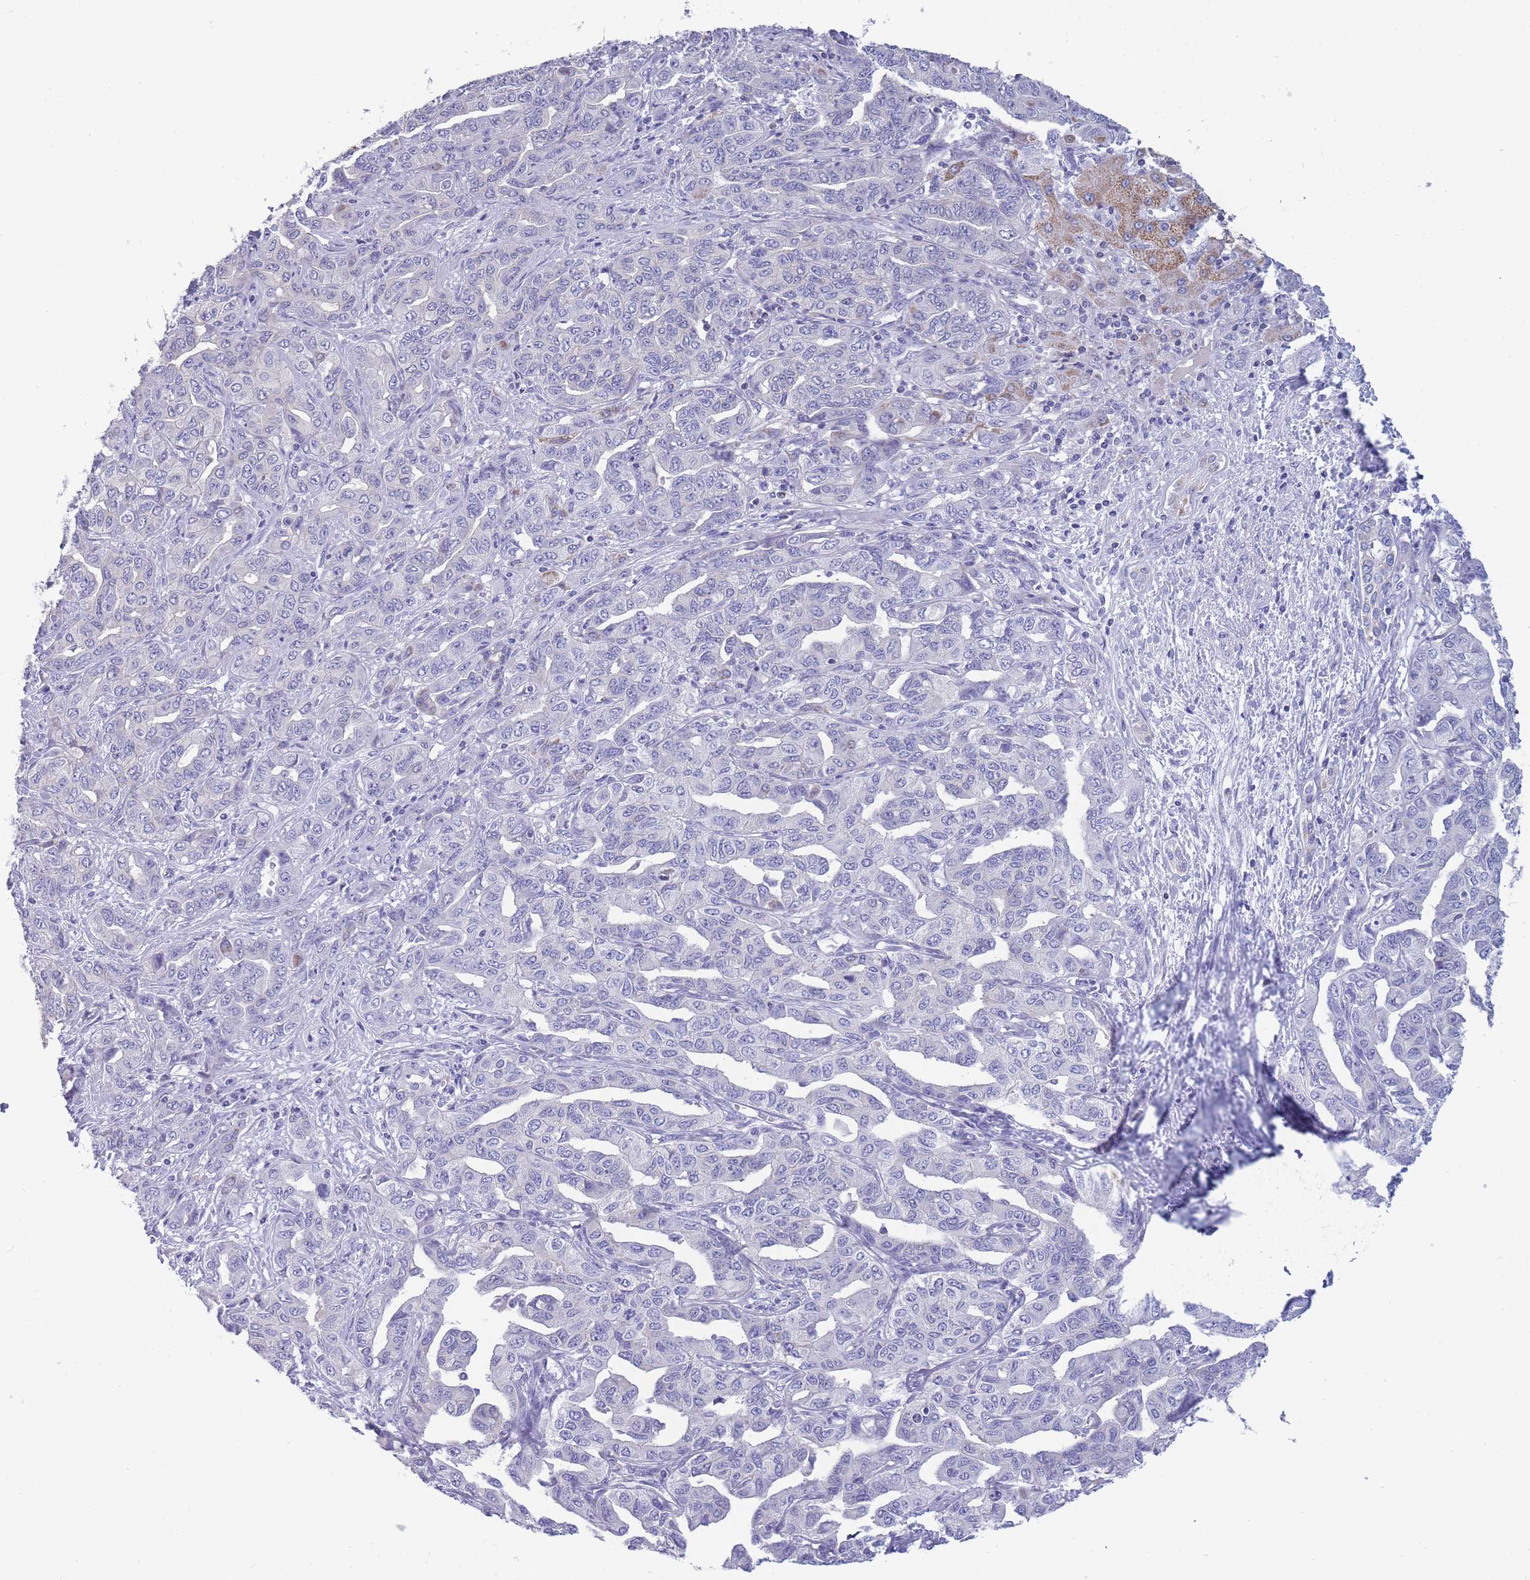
{"staining": {"intensity": "negative", "quantity": "none", "location": "none"}, "tissue": "liver cancer", "cell_type": "Tumor cells", "image_type": "cancer", "snomed": [{"axis": "morphology", "description": "Cholangiocarcinoma"}, {"axis": "topography", "description": "Liver"}], "caption": "Immunohistochemical staining of cholangiocarcinoma (liver) demonstrates no significant staining in tumor cells.", "gene": "INTS2", "patient": {"sex": "male", "age": 59}}